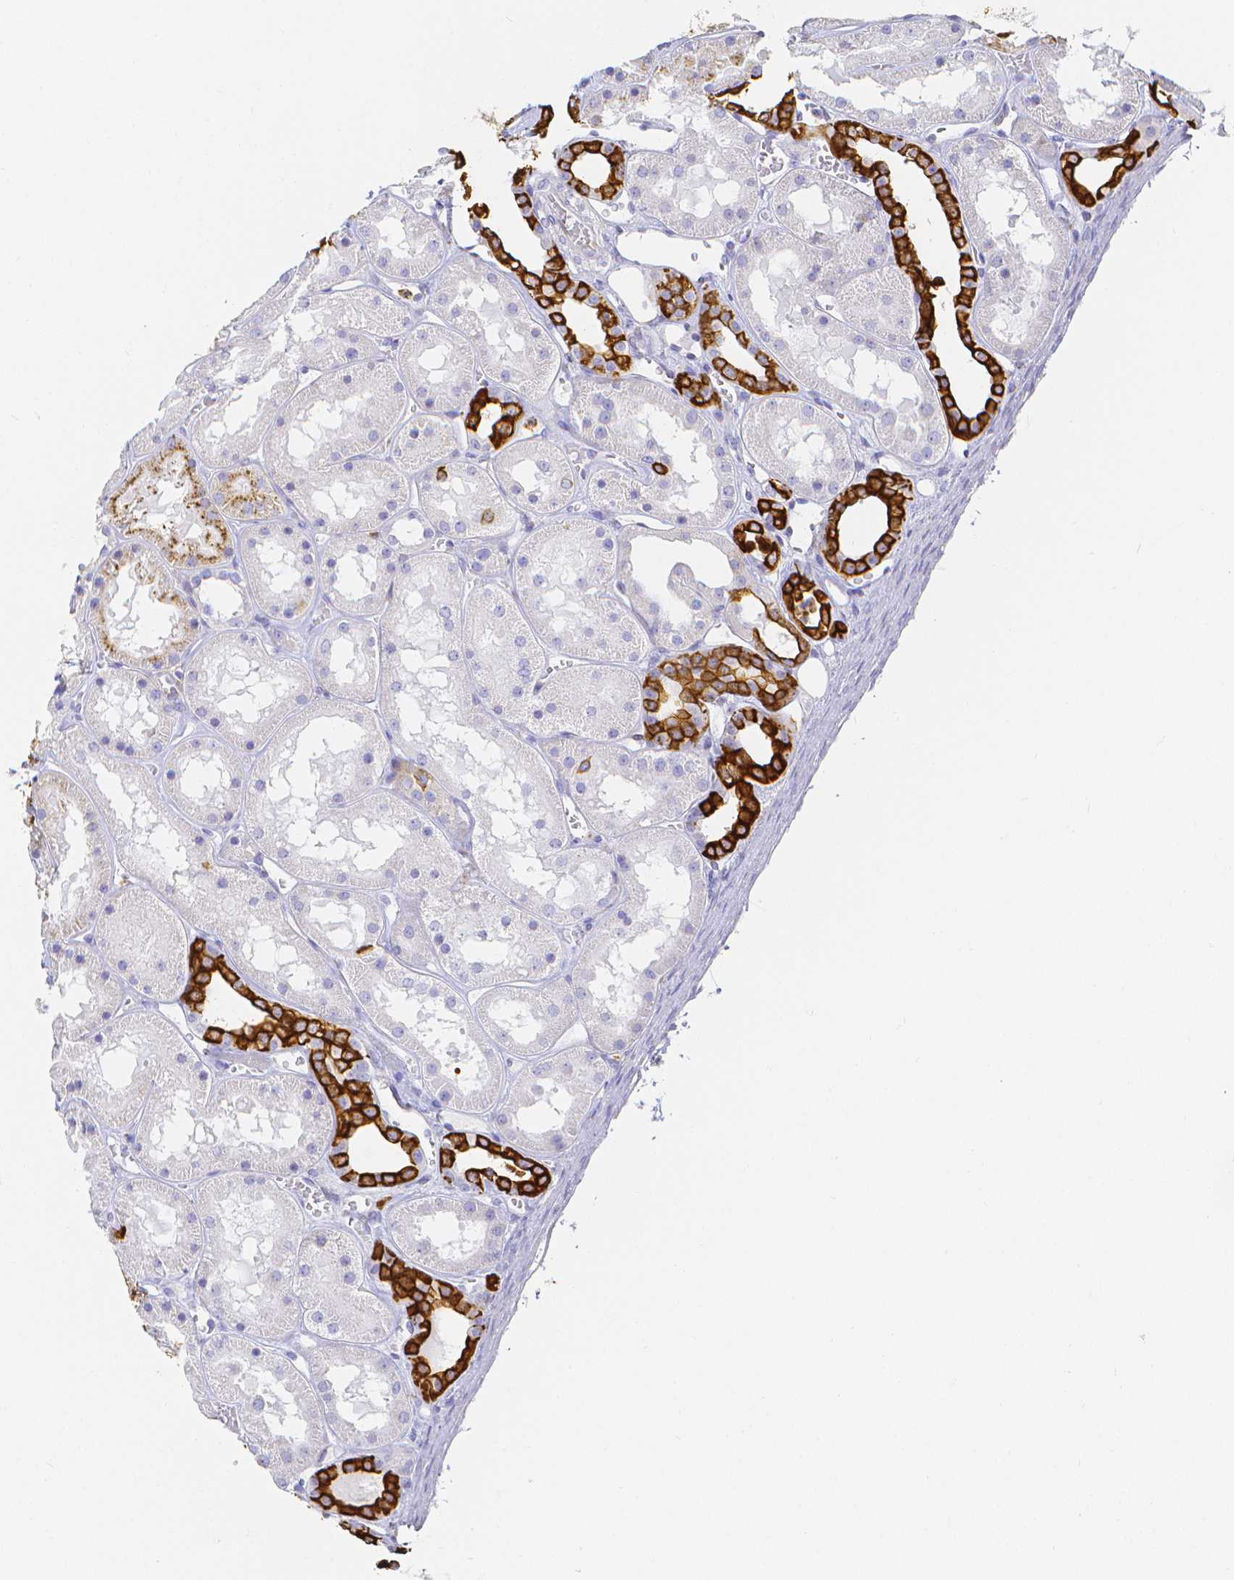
{"staining": {"intensity": "moderate", "quantity": "<25%", "location": "cytoplasmic/membranous"}, "tissue": "kidney", "cell_type": "Cells in glomeruli", "image_type": "normal", "snomed": [{"axis": "morphology", "description": "Normal tissue, NOS"}, {"axis": "topography", "description": "Kidney"}], "caption": "A brown stain shows moderate cytoplasmic/membranous staining of a protein in cells in glomeruli of unremarkable kidney.", "gene": "SMURF1", "patient": {"sex": "female", "age": 41}}